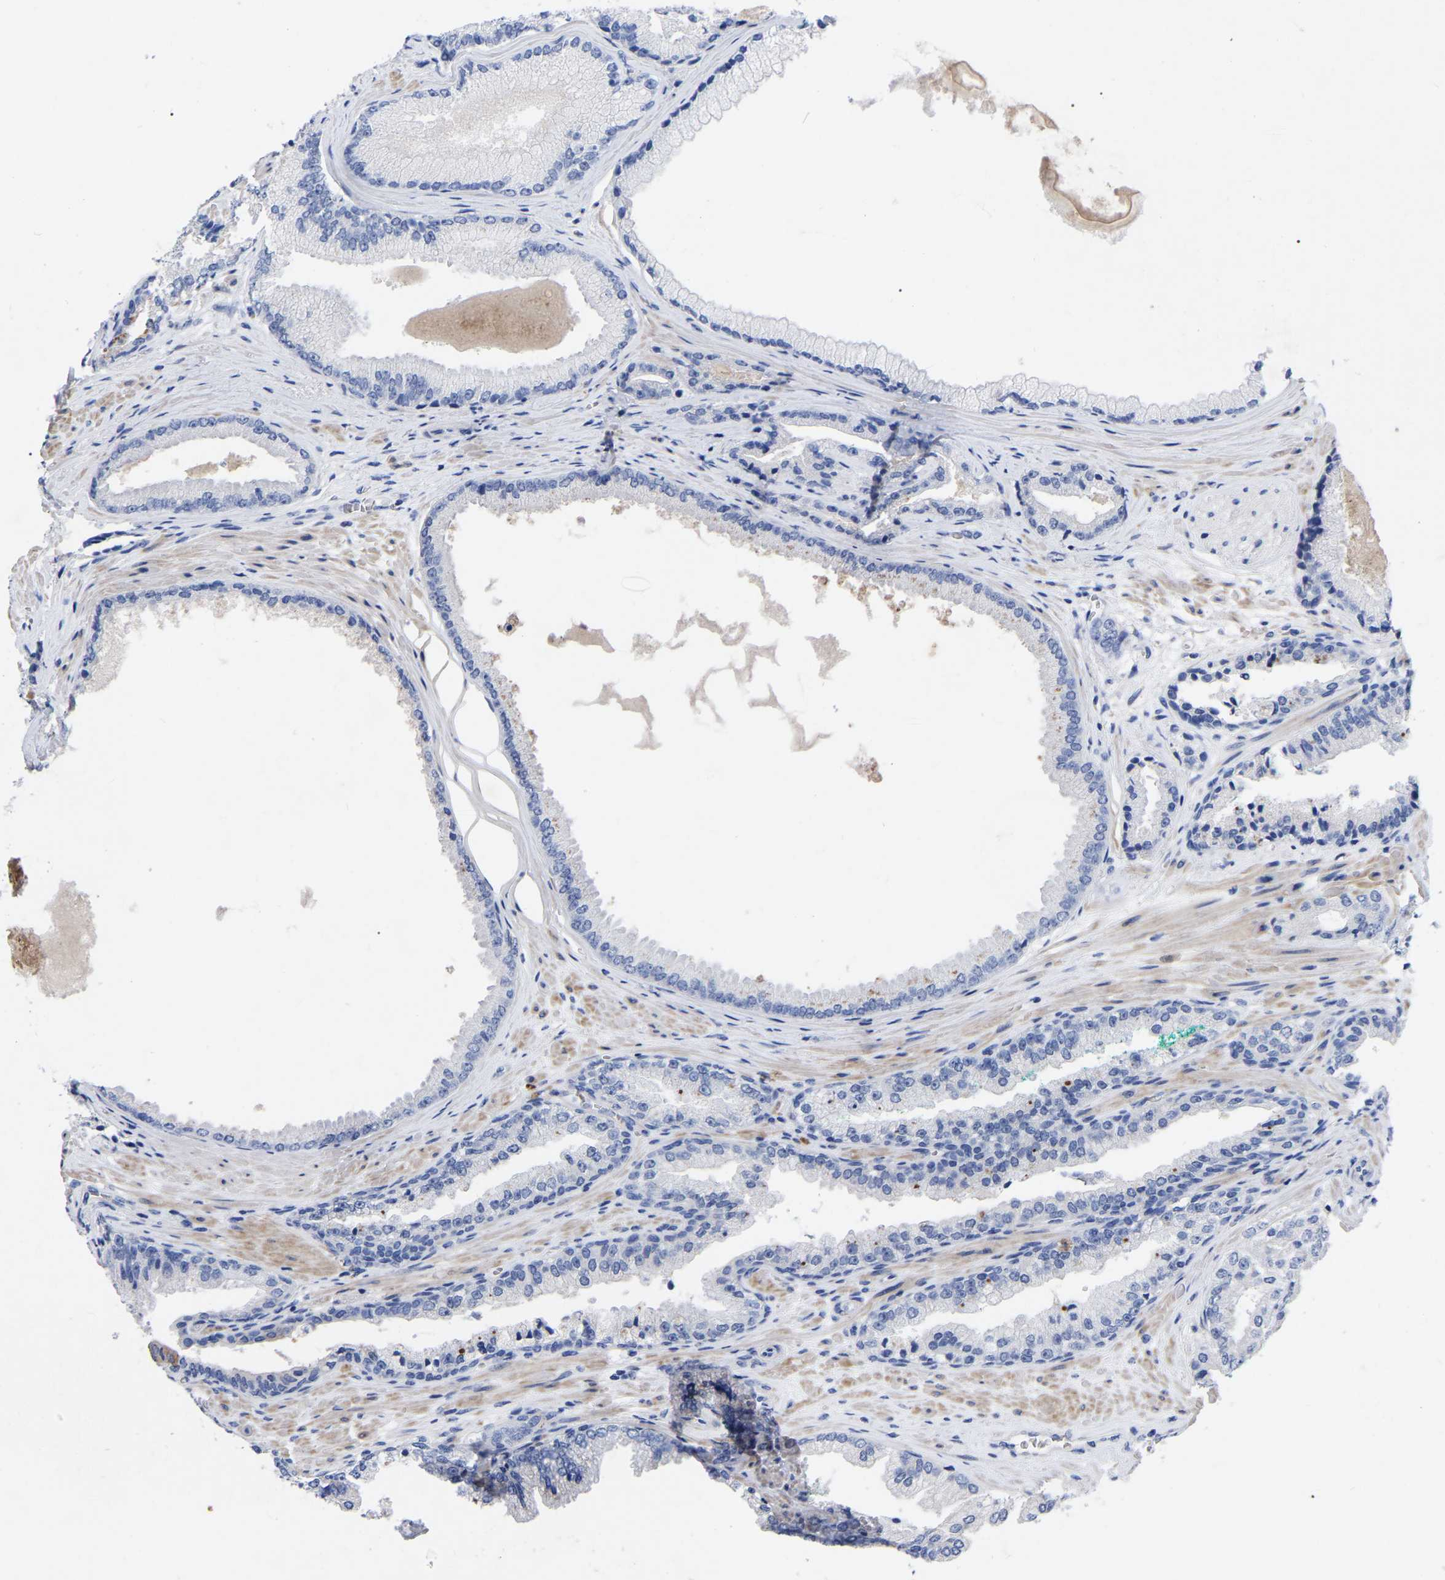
{"staining": {"intensity": "negative", "quantity": "none", "location": "none"}, "tissue": "prostate cancer", "cell_type": "Tumor cells", "image_type": "cancer", "snomed": [{"axis": "morphology", "description": "Adenocarcinoma, High grade"}, {"axis": "topography", "description": "Prostate"}], "caption": "High-grade adenocarcinoma (prostate) was stained to show a protein in brown. There is no significant staining in tumor cells.", "gene": "GDF3", "patient": {"sex": "male", "age": 71}}